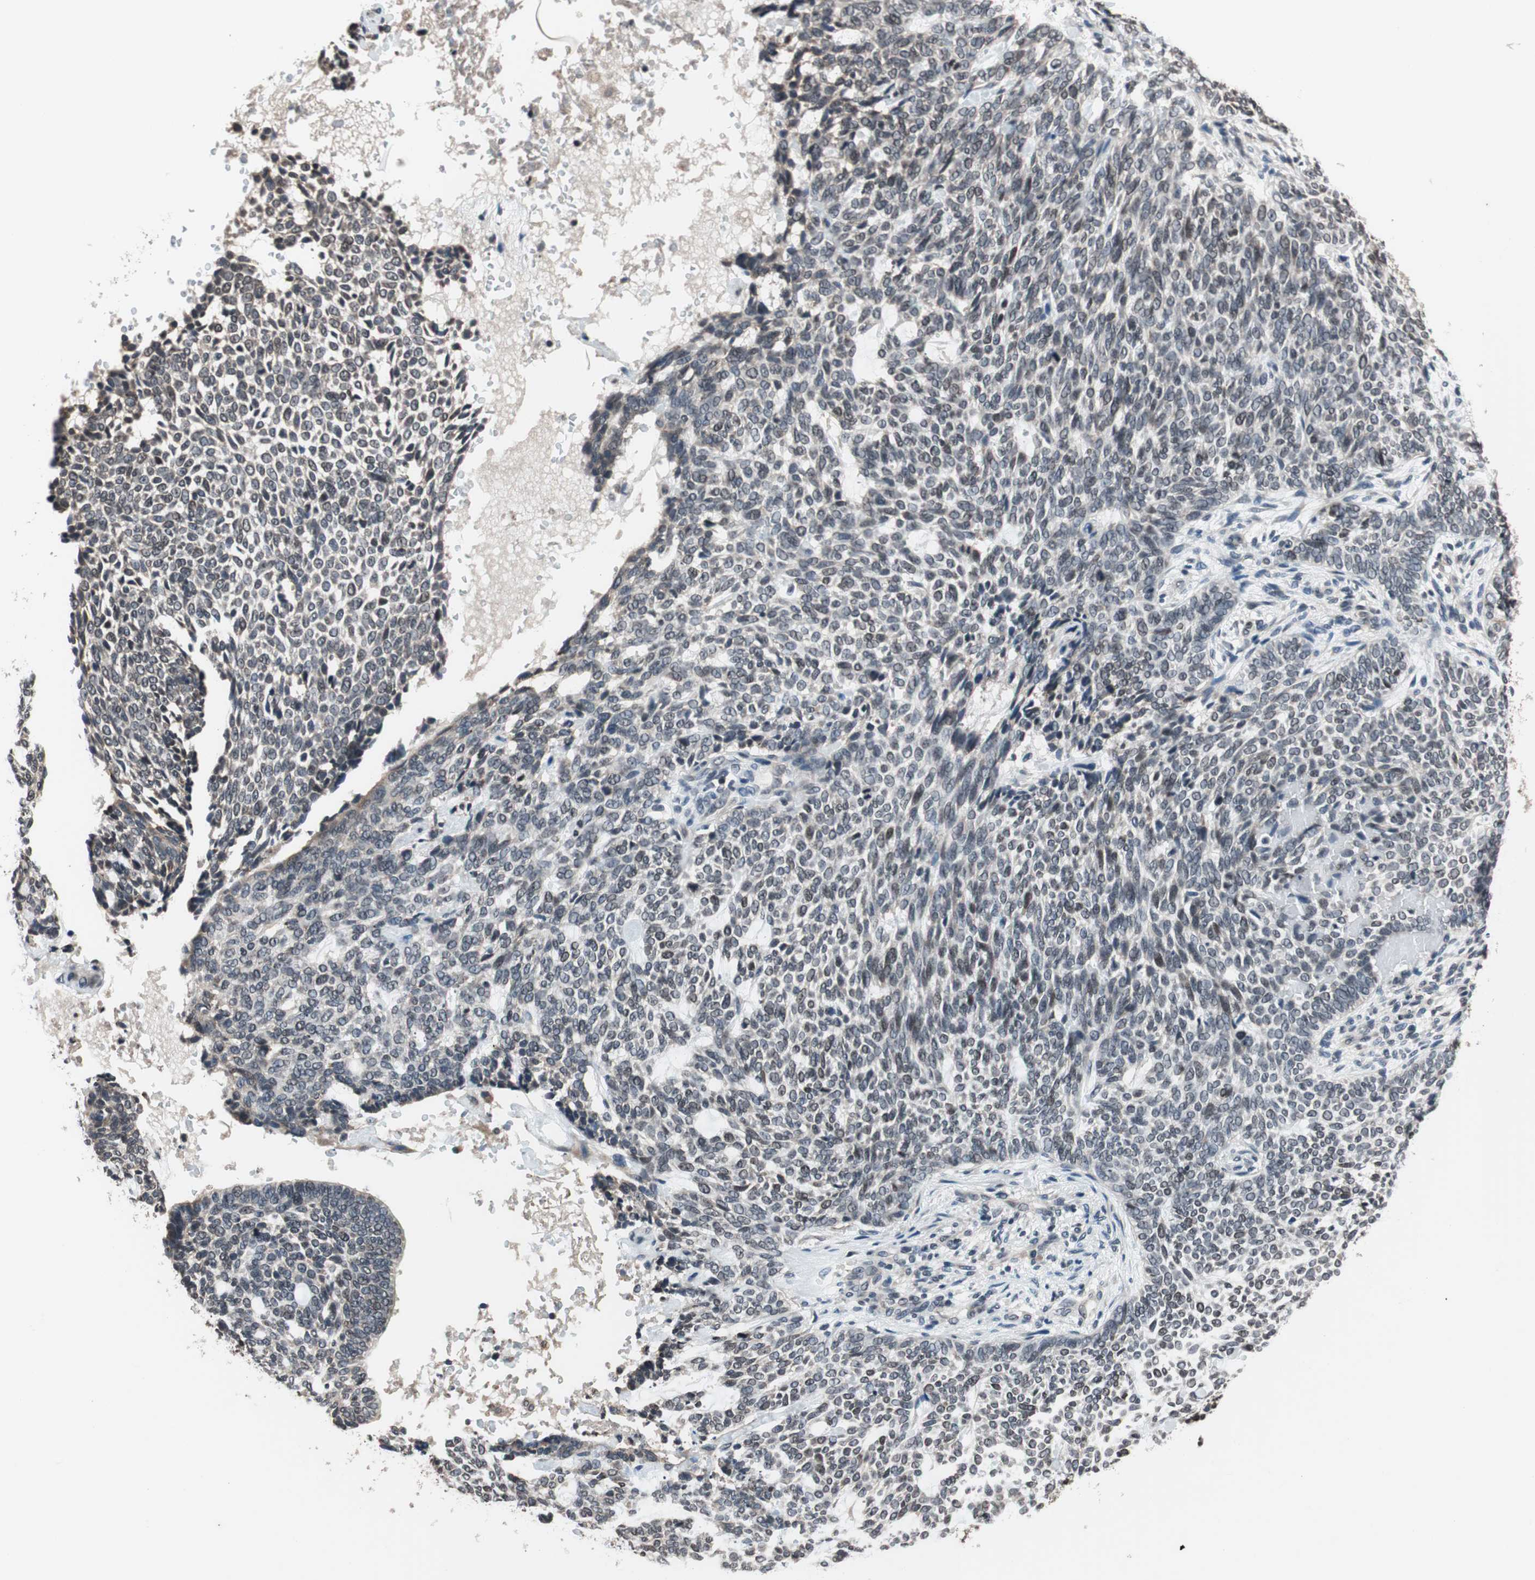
{"staining": {"intensity": "negative", "quantity": "none", "location": "none"}, "tissue": "skin cancer", "cell_type": "Tumor cells", "image_type": "cancer", "snomed": [{"axis": "morphology", "description": "Basal cell carcinoma"}, {"axis": "topography", "description": "Skin"}], "caption": "Immunohistochemical staining of human skin cancer (basal cell carcinoma) demonstrates no significant positivity in tumor cells.", "gene": "RFC1", "patient": {"sex": "male", "age": 87}}